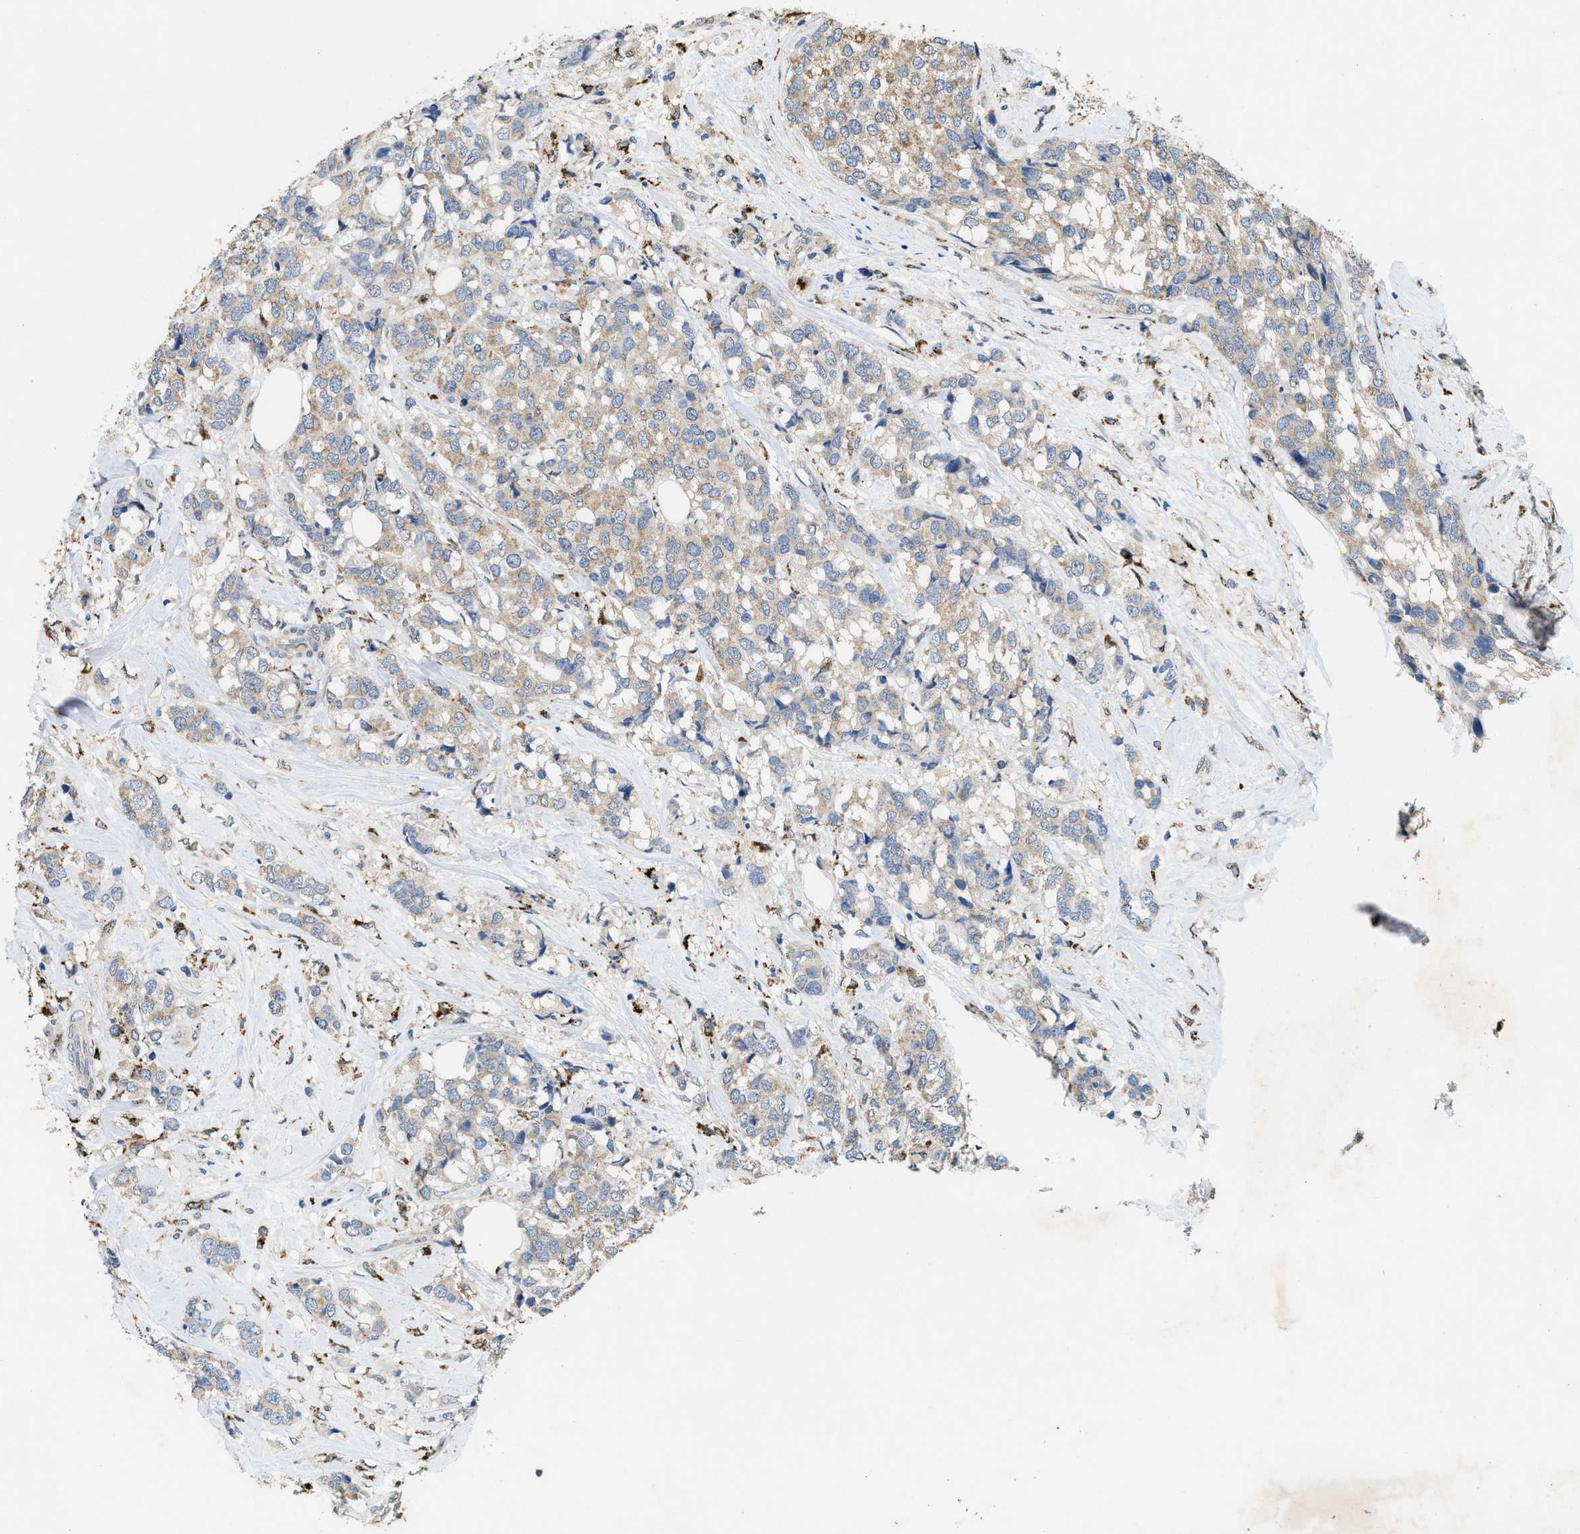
{"staining": {"intensity": "weak", "quantity": ">75%", "location": "cytoplasmic/membranous"}, "tissue": "breast cancer", "cell_type": "Tumor cells", "image_type": "cancer", "snomed": [{"axis": "morphology", "description": "Lobular carcinoma"}, {"axis": "topography", "description": "Breast"}], "caption": "Tumor cells reveal low levels of weak cytoplasmic/membranous positivity in approximately >75% of cells in breast cancer (lobular carcinoma).", "gene": "BMPR2", "patient": {"sex": "female", "age": 59}}